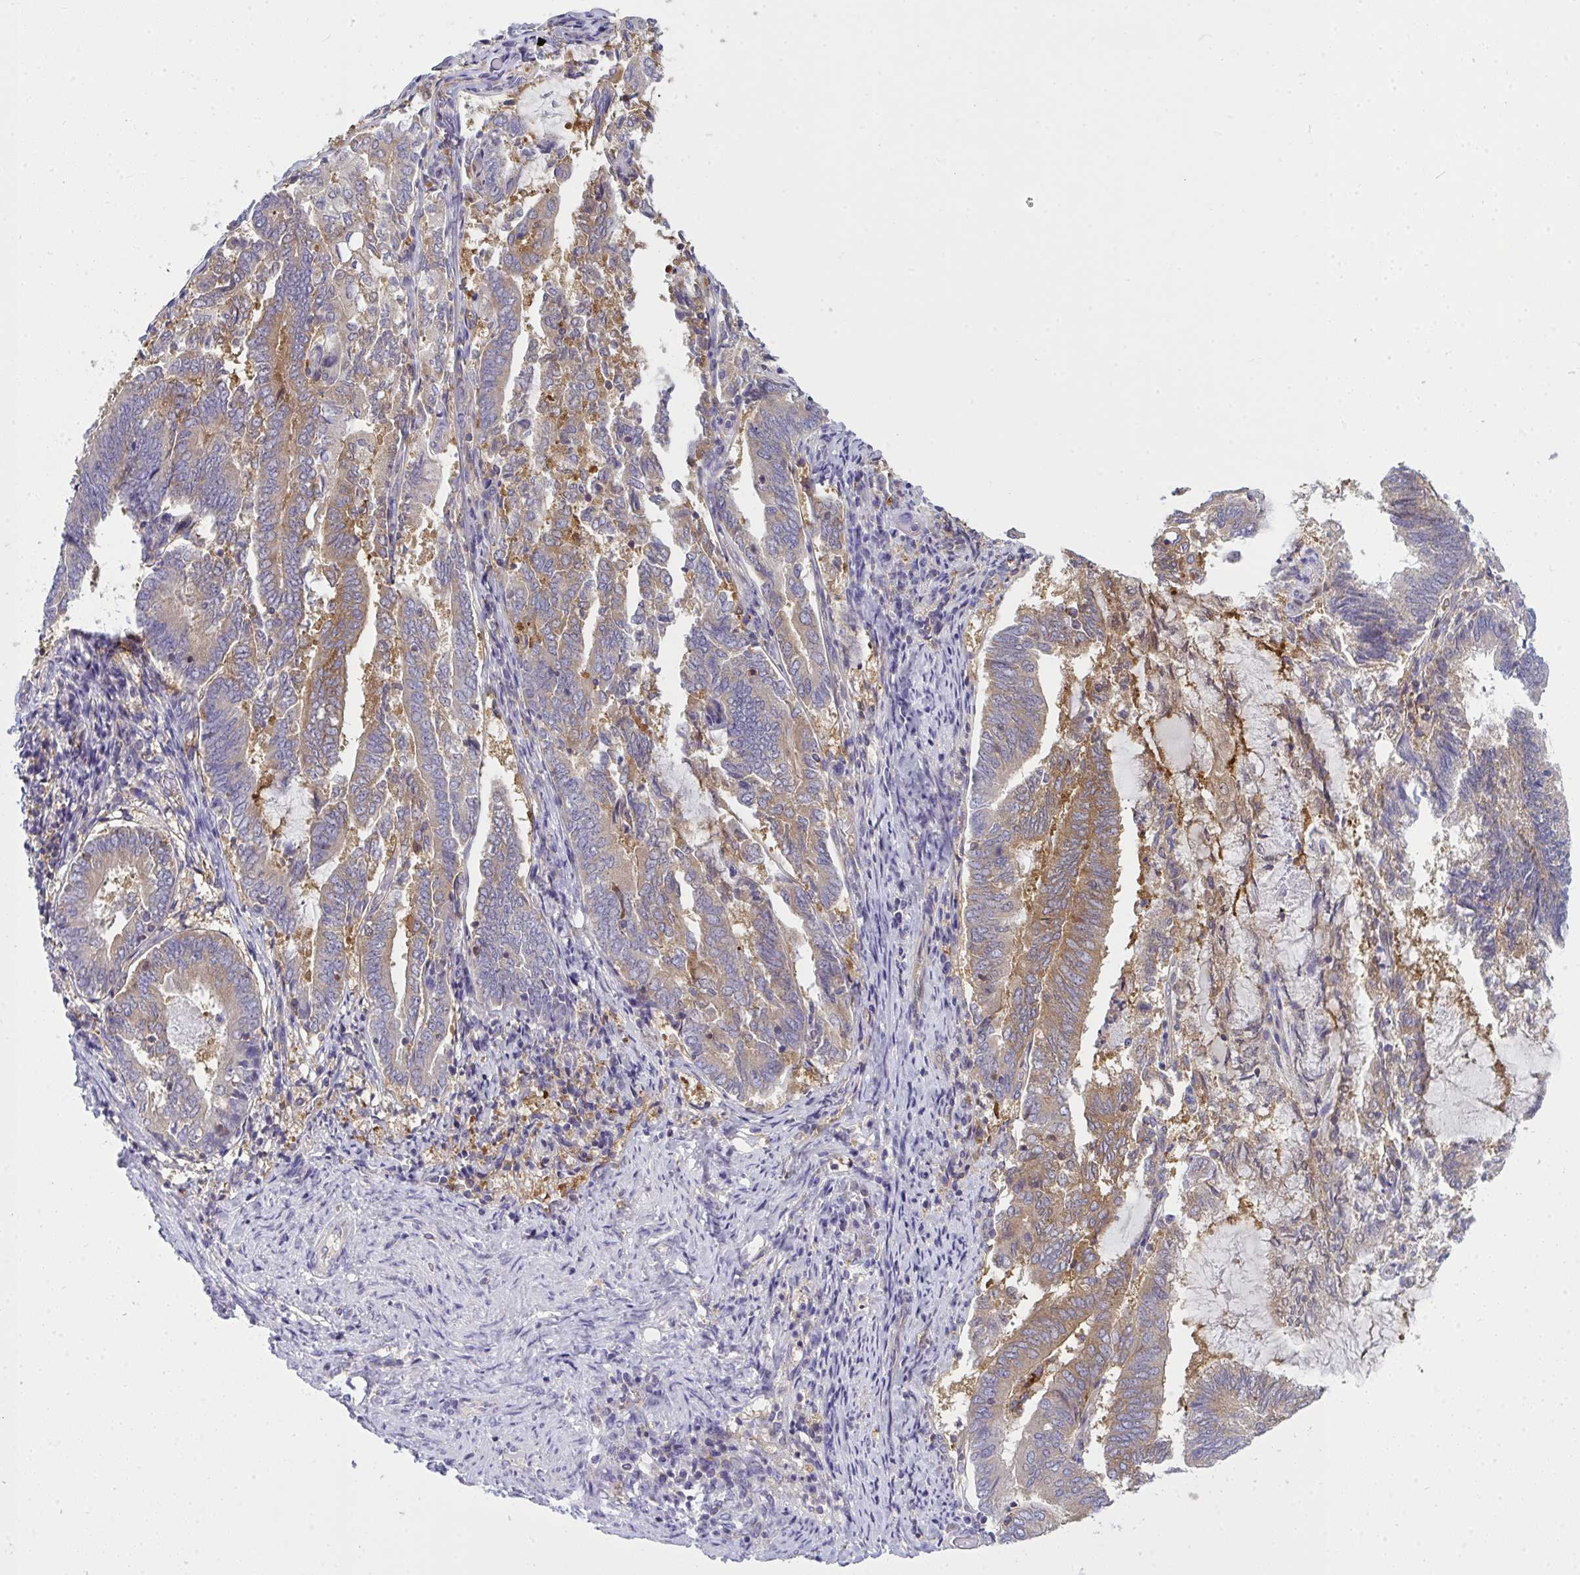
{"staining": {"intensity": "moderate", "quantity": "25%-75%", "location": "cytoplasmic/membranous"}, "tissue": "endometrial cancer", "cell_type": "Tumor cells", "image_type": "cancer", "snomed": [{"axis": "morphology", "description": "Adenocarcinoma, NOS"}, {"axis": "topography", "description": "Endometrium"}], "caption": "Immunohistochemical staining of human endometrial cancer exhibits medium levels of moderate cytoplasmic/membranous expression in about 25%-75% of tumor cells.", "gene": "SLC30A6", "patient": {"sex": "female", "age": 80}}